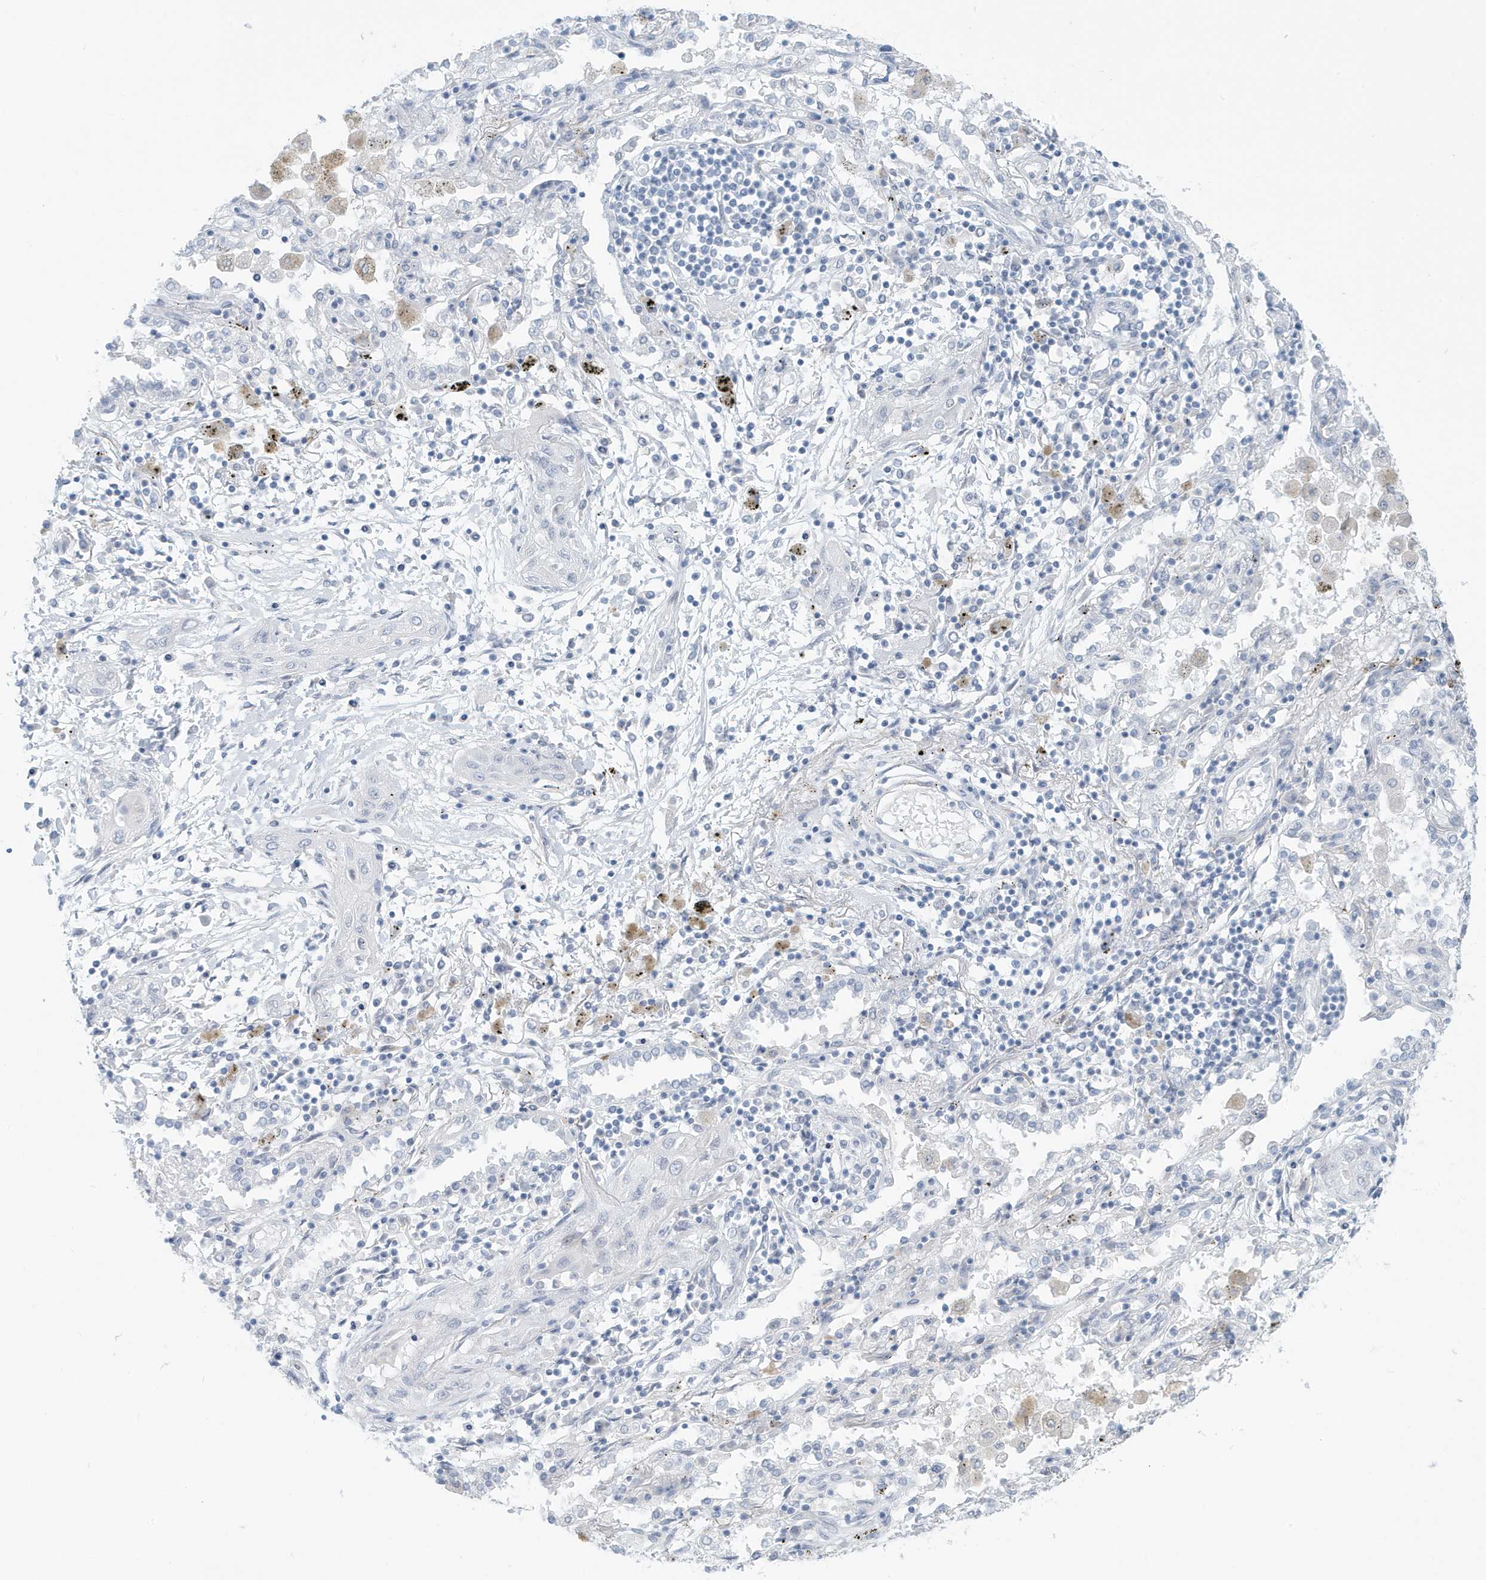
{"staining": {"intensity": "negative", "quantity": "none", "location": "none"}, "tissue": "lung cancer", "cell_type": "Tumor cells", "image_type": "cancer", "snomed": [{"axis": "morphology", "description": "Squamous cell carcinoma, NOS"}, {"axis": "topography", "description": "Lung"}], "caption": "The photomicrograph shows no significant staining in tumor cells of squamous cell carcinoma (lung).", "gene": "PERM1", "patient": {"sex": "female", "age": 47}}